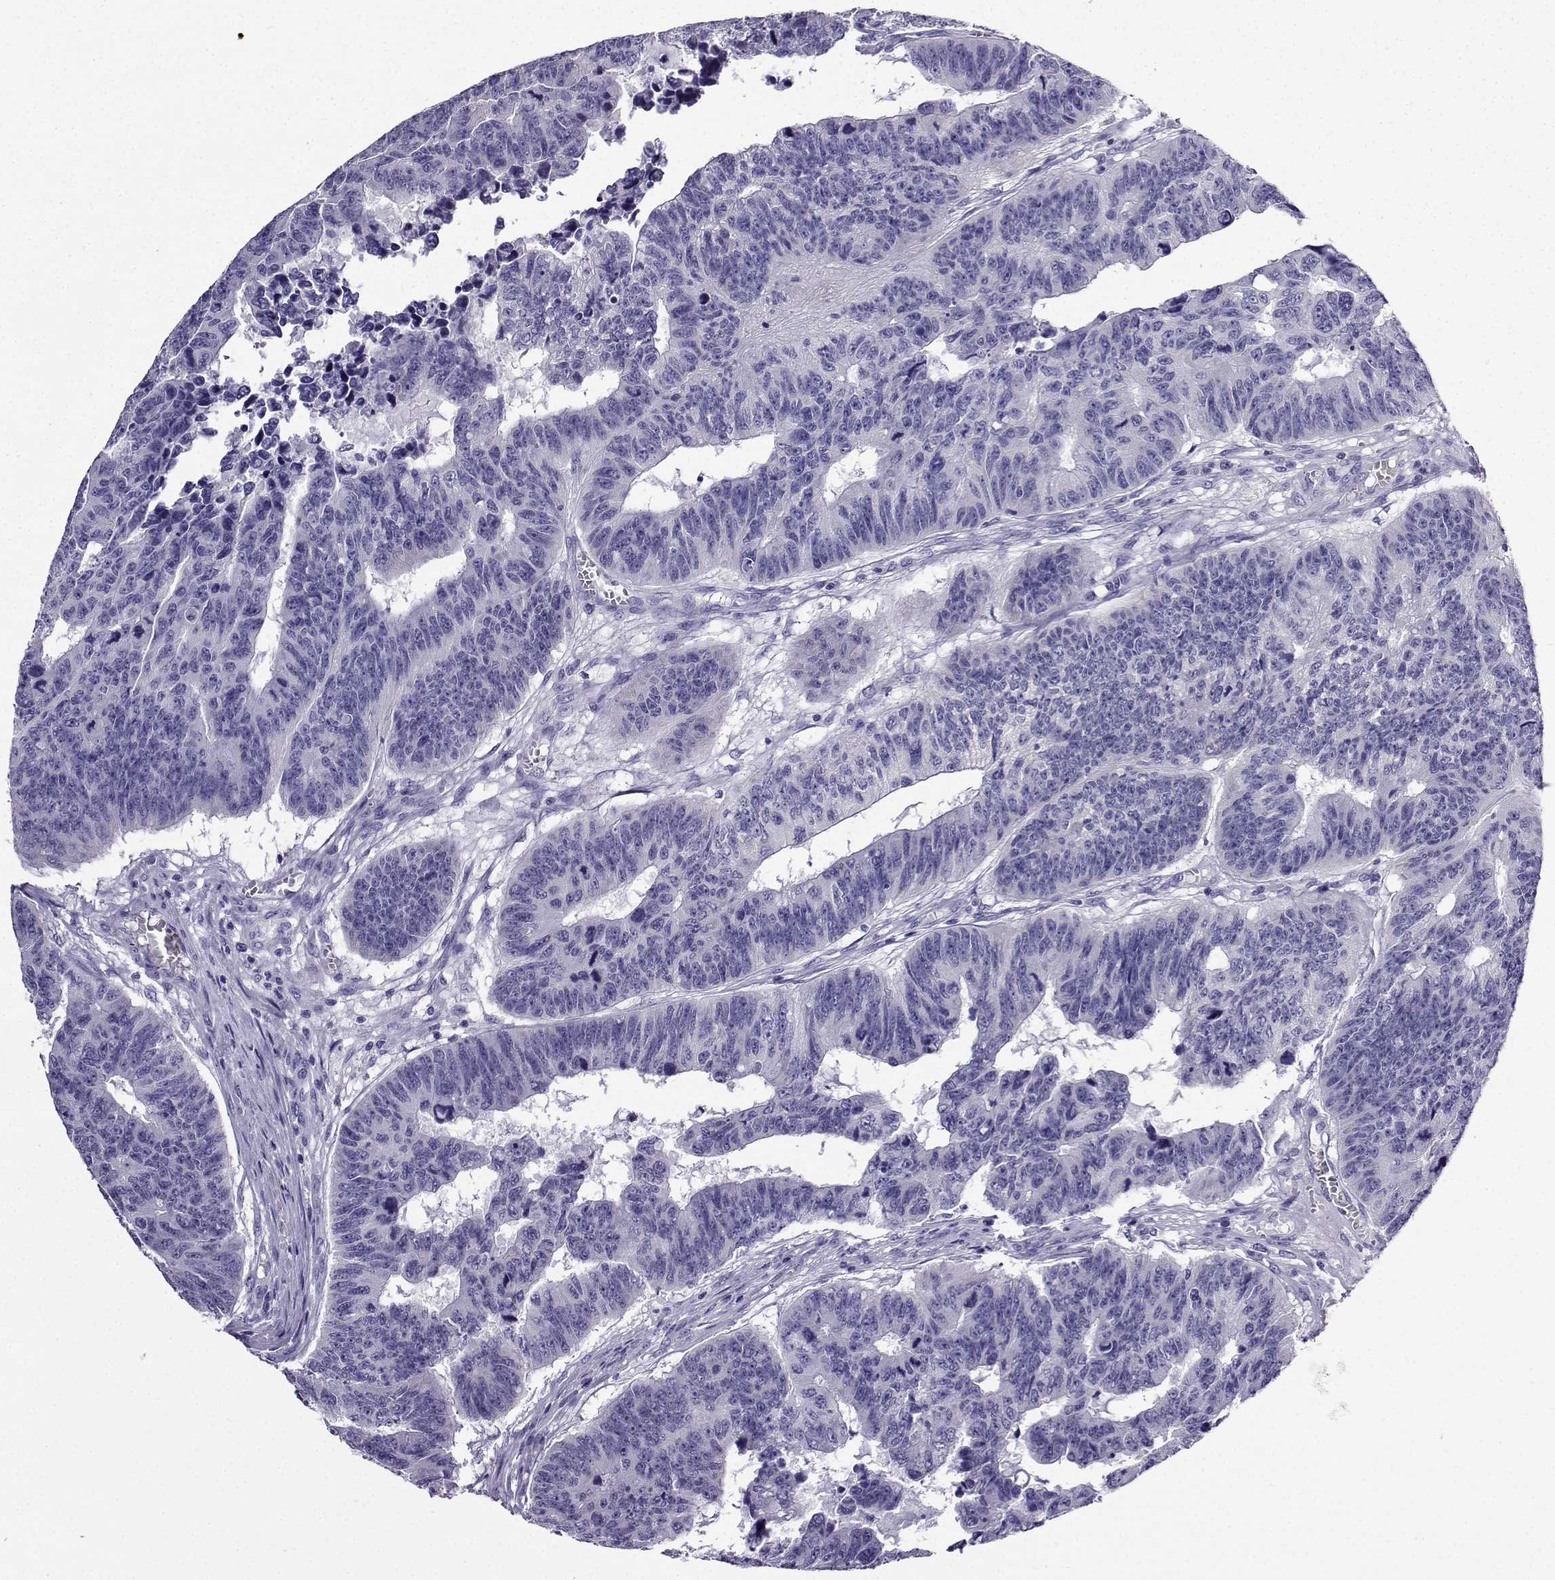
{"staining": {"intensity": "negative", "quantity": "none", "location": "none"}, "tissue": "colorectal cancer", "cell_type": "Tumor cells", "image_type": "cancer", "snomed": [{"axis": "morphology", "description": "Adenocarcinoma, NOS"}, {"axis": "topography", "description": "Appendix"}, {"axis": "topography", "description": "Colon"}, {"axis": "topography", "description": "Cecum"}, {"axis": "topography", "description": "Colon asc"}], "caption": "An image of colorectal cancer stained for a protein exhibits no brown staining in tumor cells.", "gene": "LINGO1", "patient": {"sex": "female", "age": 85}}